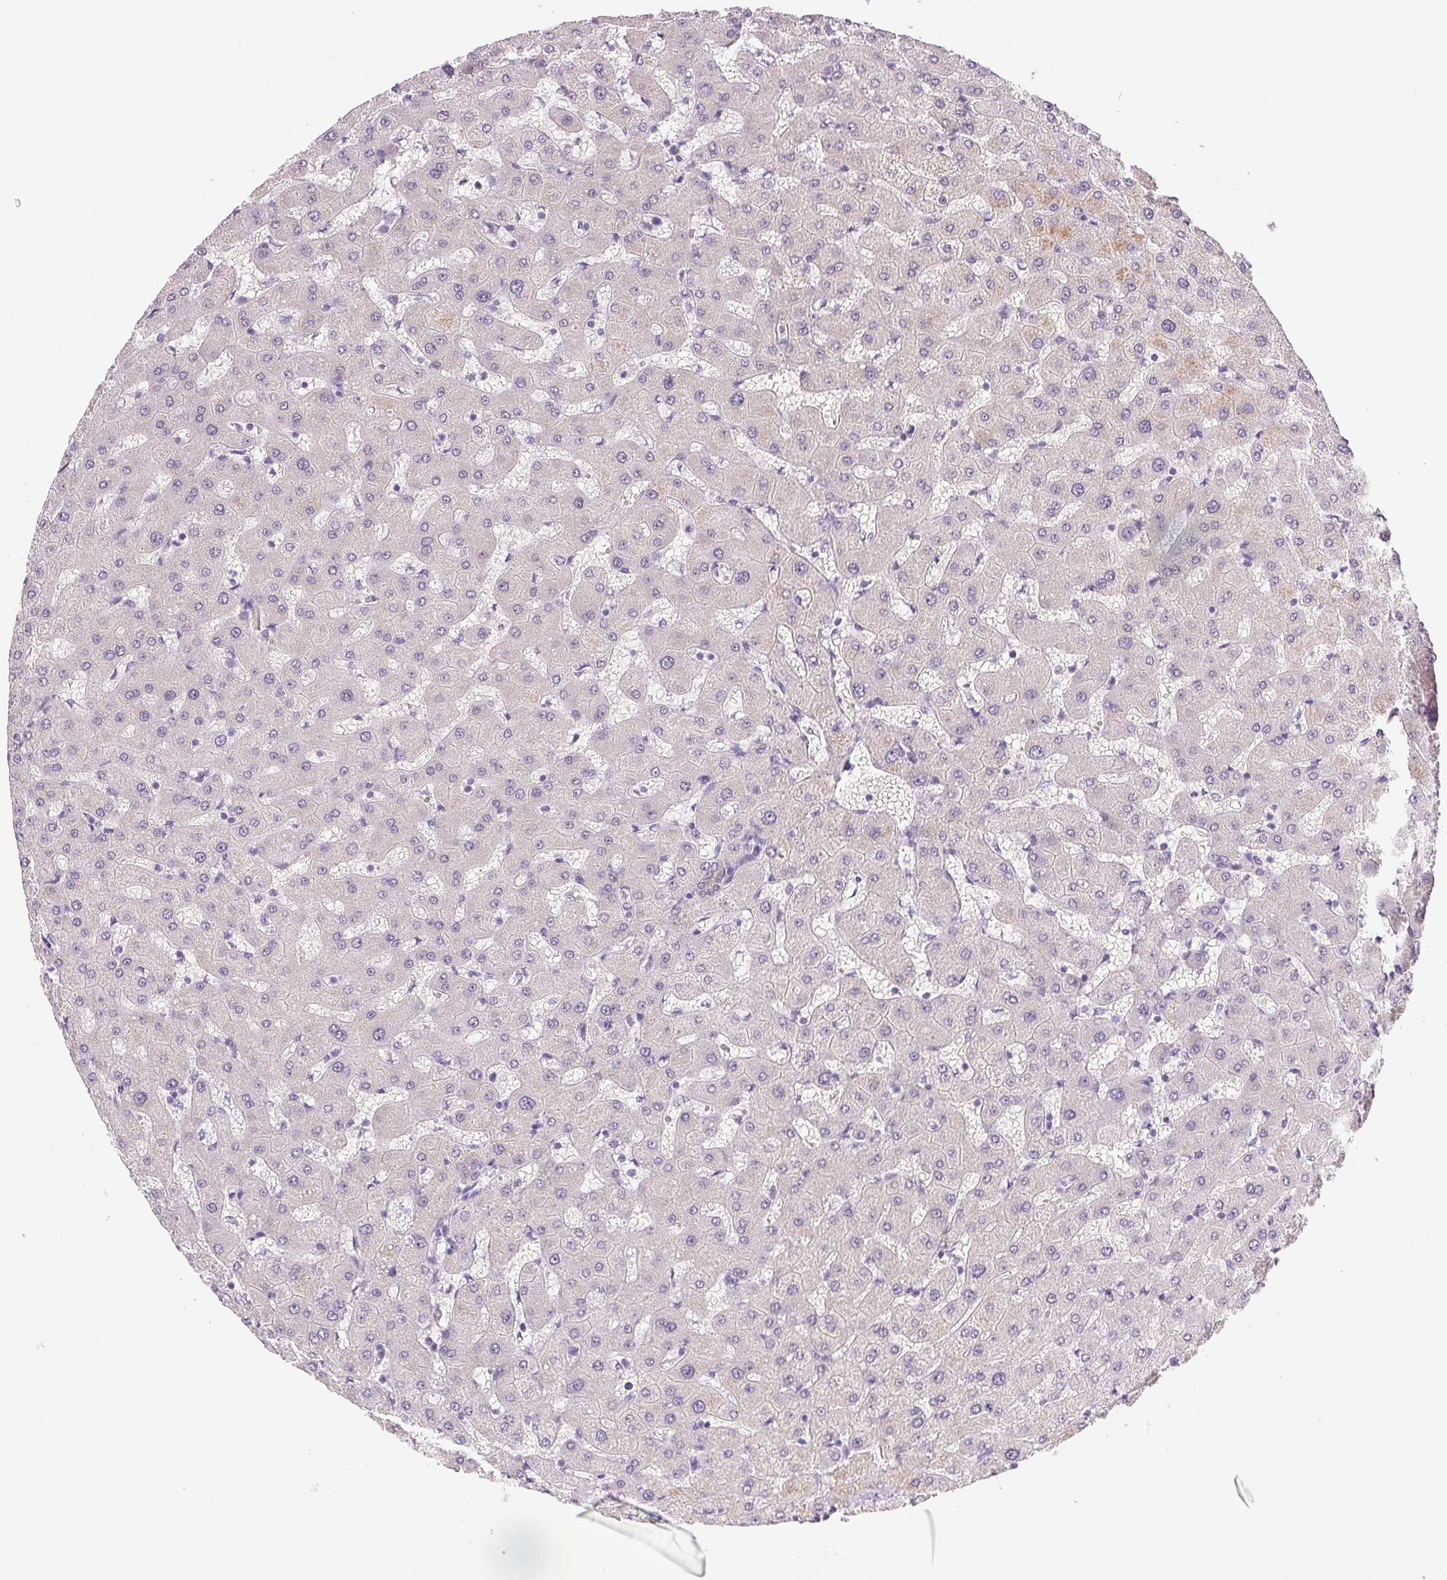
{"staining": {"intensity": "weak", "quantity": "25%-75%", "location": "cytoplasmic/membranous"}, "tissue": "liver", "cell_type": "Cholangiocytes", "image_type": "normal", "snomed": [{"axis": "morphology", "description": "Normal tissue, NOS"}, {"axis": "topography", "description": "Liver"}], "caption": "Immunohistochemical staining of normal human liver displays weak cytoplasmic/membranous protein positivity in approximately 25%-75% of cholangiocytes.", "gene": "SLC17A7", "patient": {"sex": "female", "age": 63}}